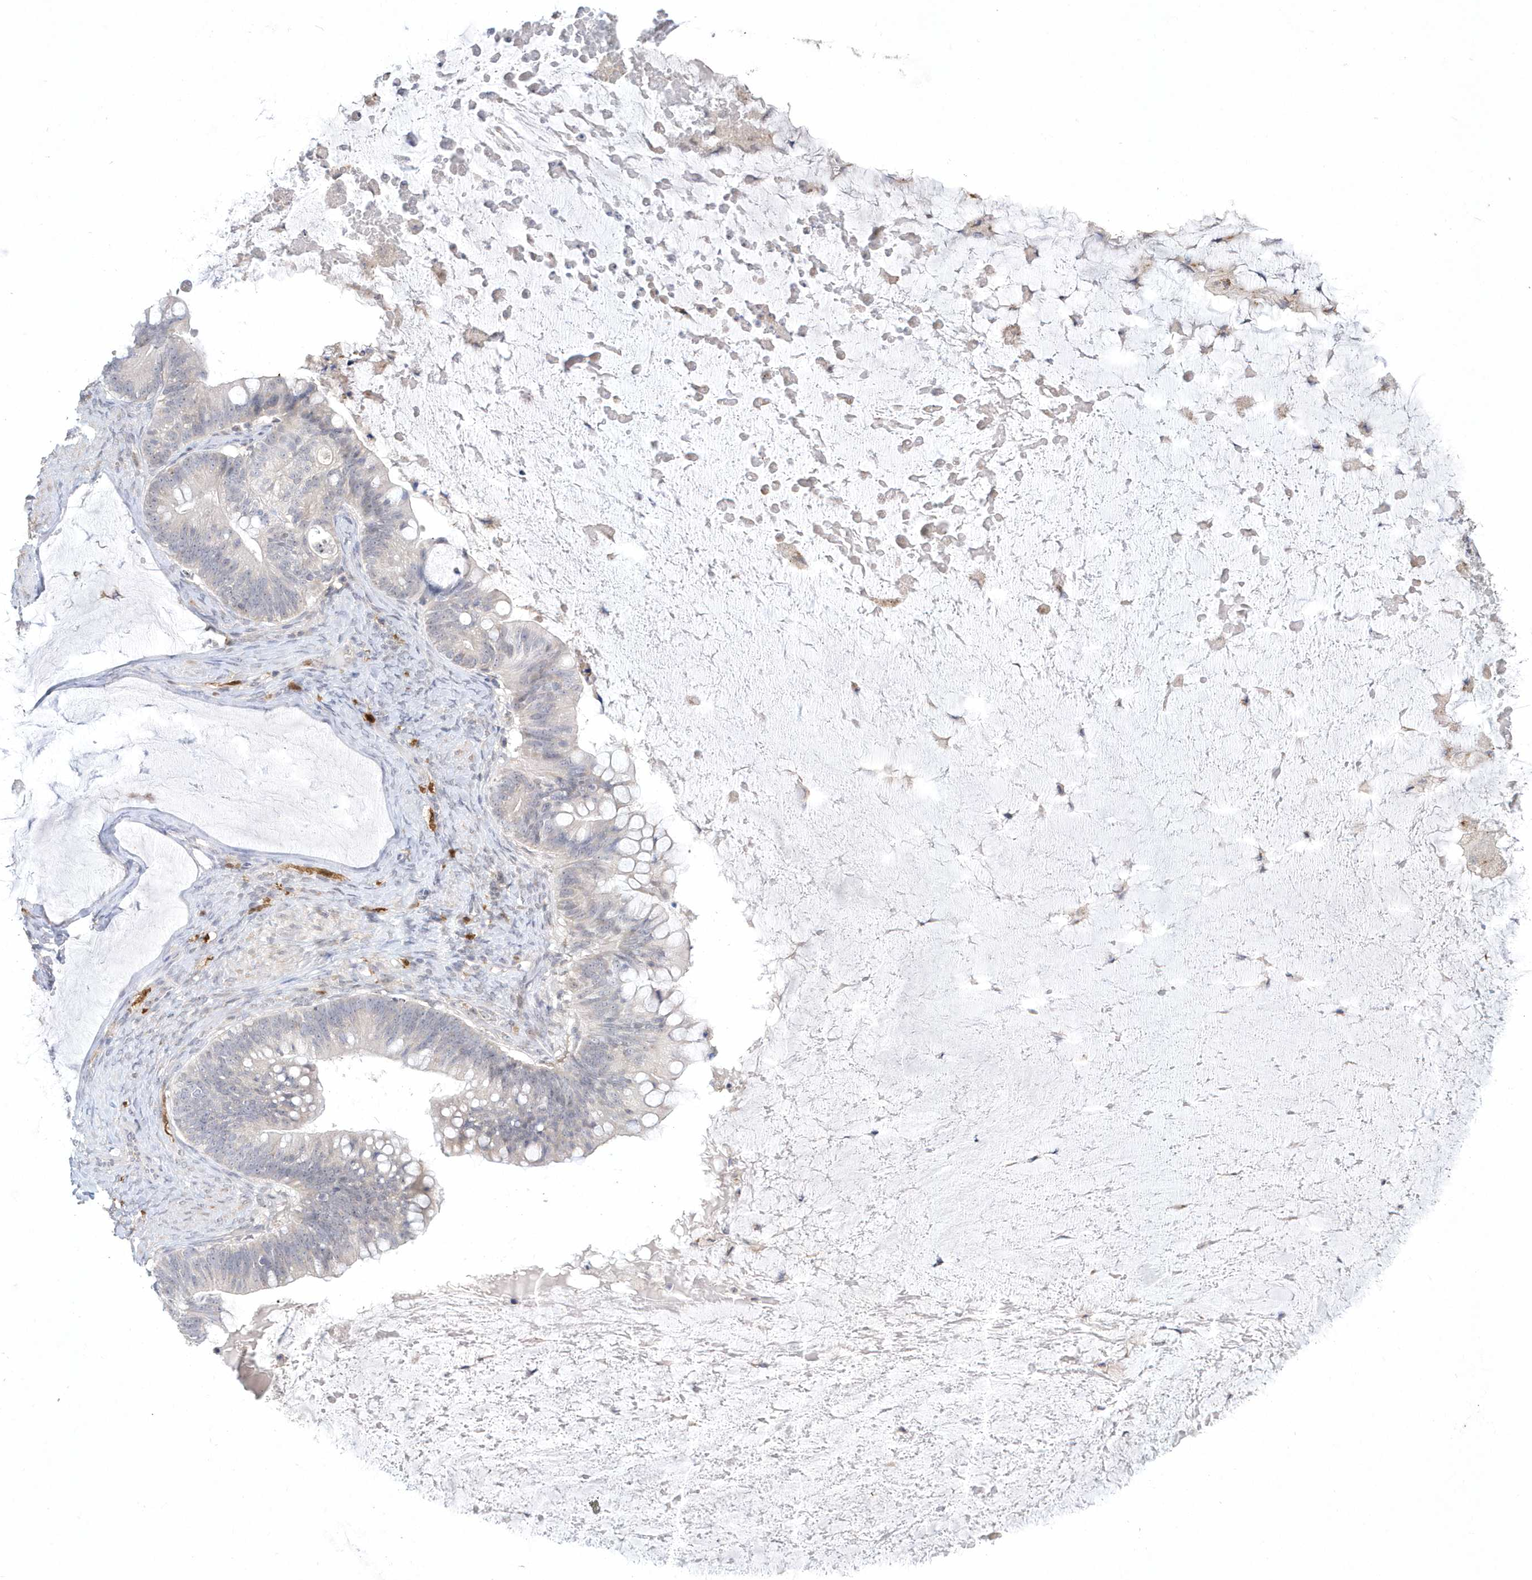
{"staining": {"intensity": "negative", "quantity": "none", "location": "none"}, "tissue": "ovarian cancer", "cell_type": "Tumor cells", "image_type": "cancer", "snomed": [{"axis": "morphology", "description": "Cystadenocarcinoma, mucinous, NOS"}, {"axis": "topography", "description": "Ovary"}], "caption": "There is no significant staining in tumor cells of ovarian mucinous cystadenocarcinoma.", "gene": "TSPEAR", "patient": {"sex": "female", "age": 61}}